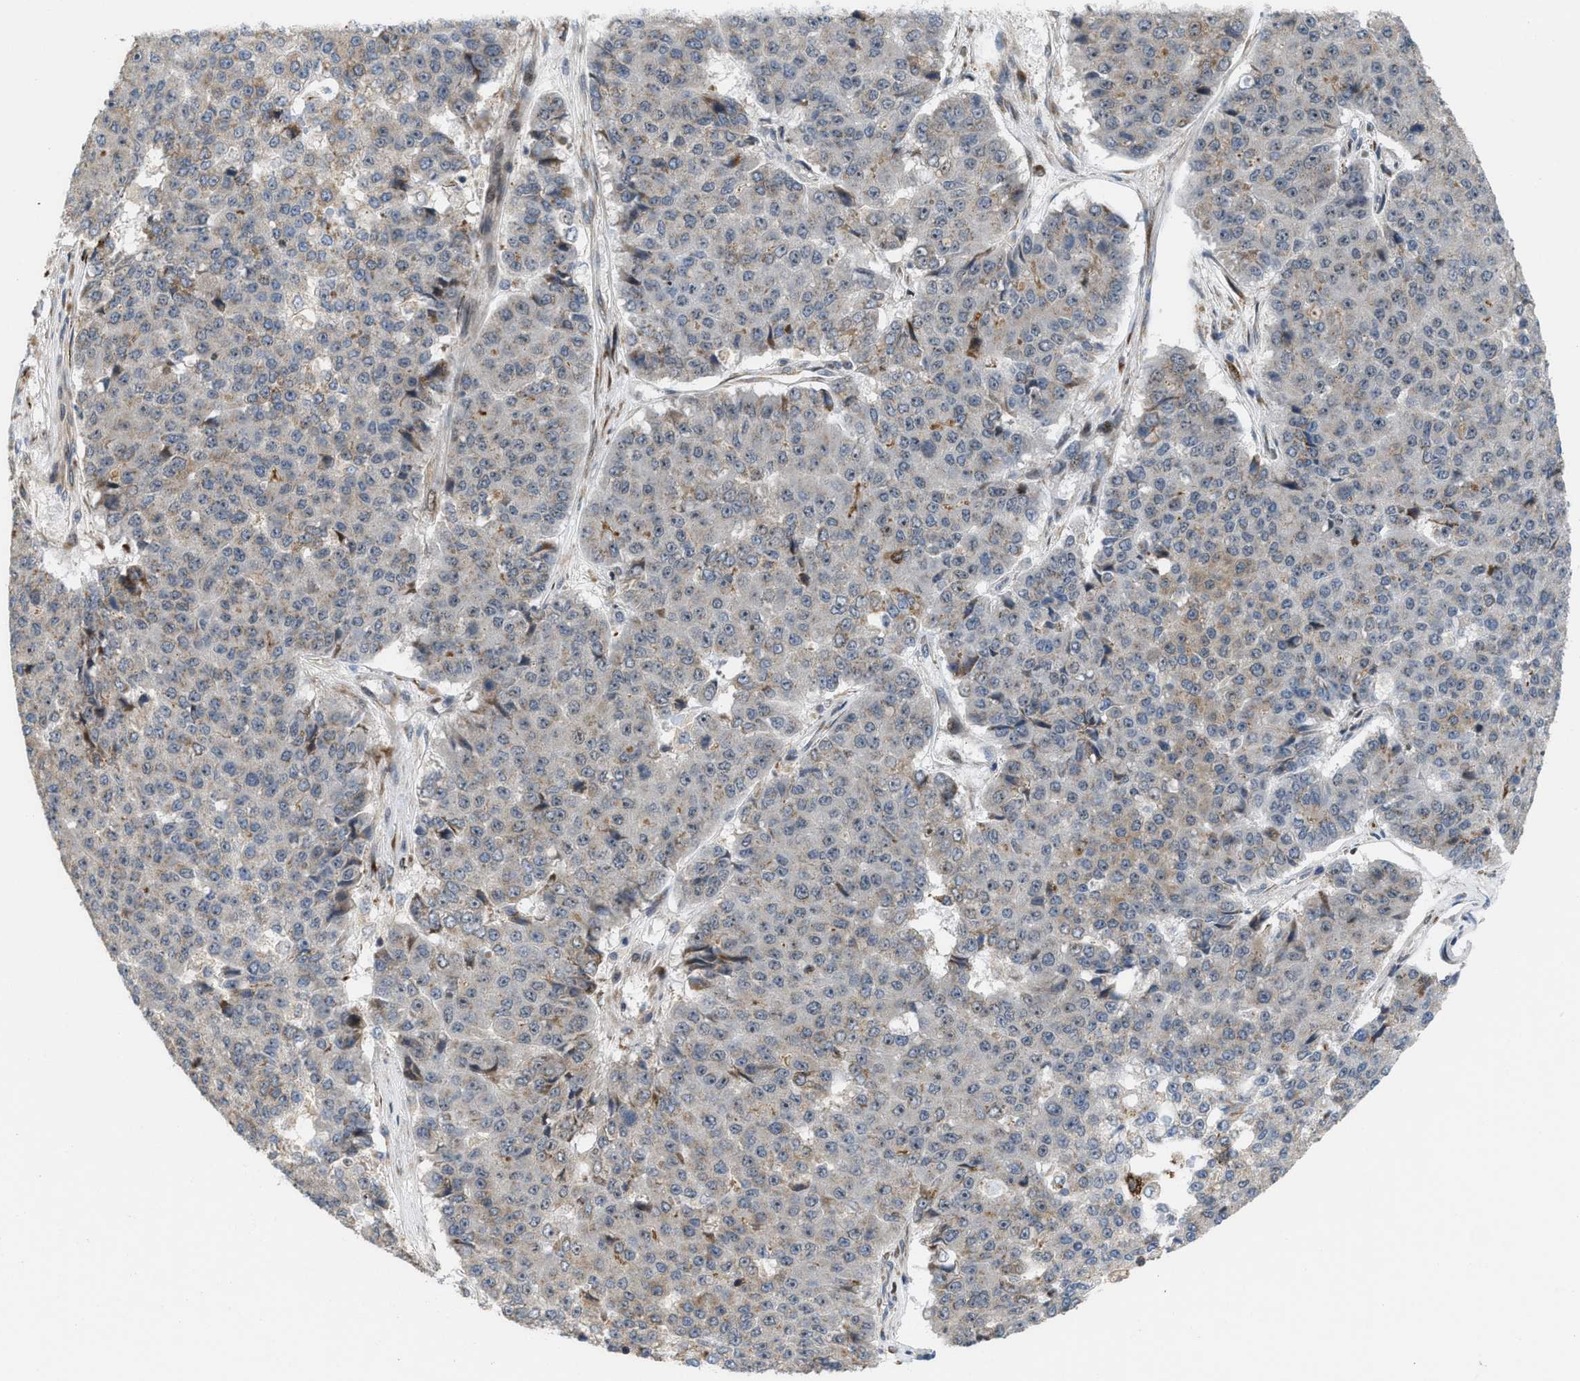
{"staining": {"intensity": "moderate", "quantity": "<25%", "location": "cytoplasmic/membranous"}, "tissue": "pancreatic cancer", "cell_type": "Tumor cells", "image_type": "cancer", "snomed": [{"axis": "morphology", "description": "Adenocarcinoma, NOS"}, {"axis": "topography", "description": "Pancreas"}], "caption": "A brown stain labels moderate cytoplasmic/membranous expression of a protein in human pancreatic cancer tumor cells. The staining was performed using DAB to visualize the protein expression in brown, while the nuclei were stained in blue with hematoxylin (Magnification: 20x).", "gene": "DIPK1A", "patient": {"sex": "male", "age": 50}}